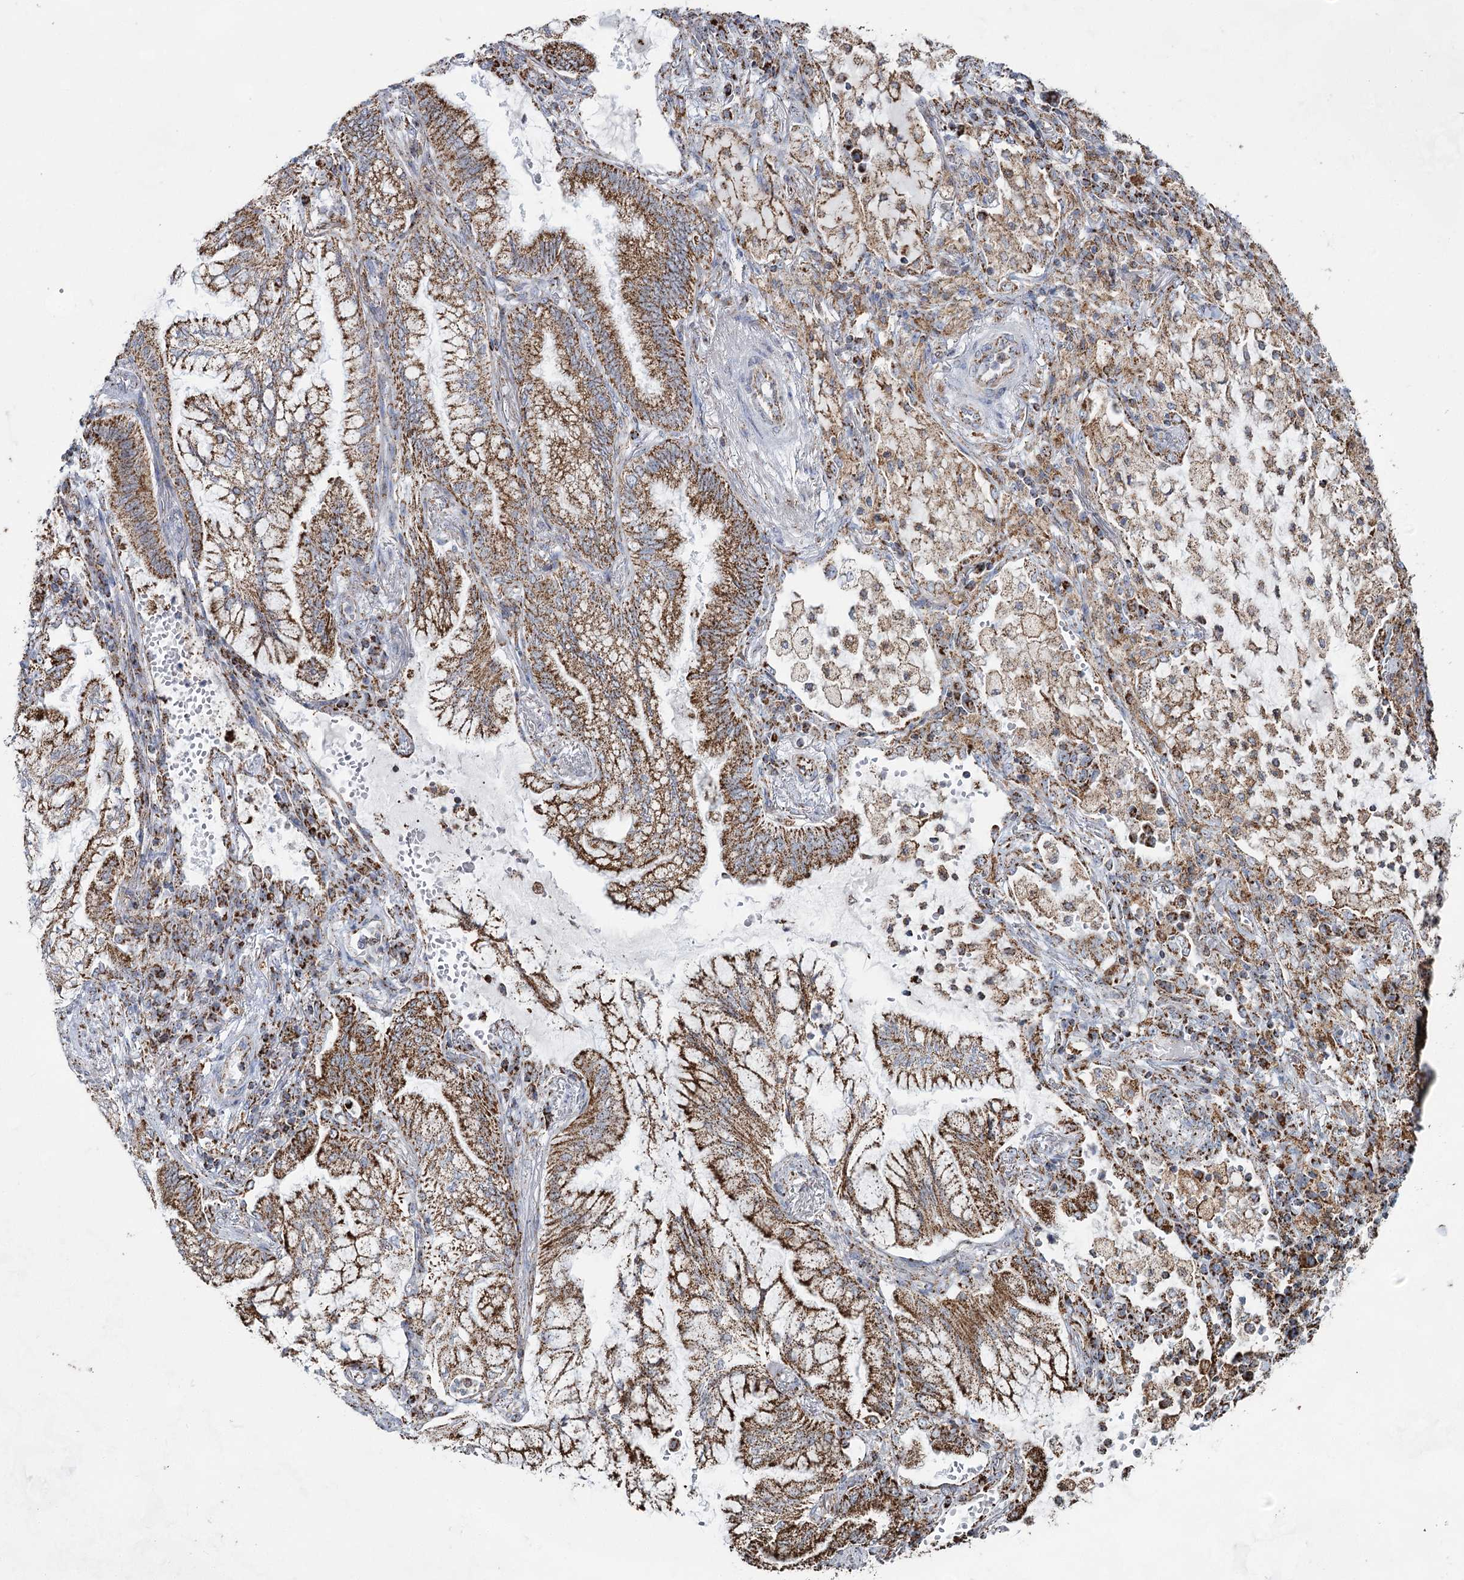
{"staining": {"intensity": "moderate", "quantity": ">75%", "location": "cytoplasmic/membranous"}, "tissue": "lung cancer", "cell_type": "Tumor cells", "image_type": "cancer", "snomed": [{"axis": "morphology", "description": "Adenocarcinoma, NOS"}, {"axis": "topography", "description": "Lung"}], "caption": "Moderate cytoplasmic/membranous expression for a protein is appreciated in approximately >75% of tumor cells of lung cancer (adenocarcinoma) using IHC.", "gene": "CWF19L1", "patient": {"sex": "female", "age": 70}}